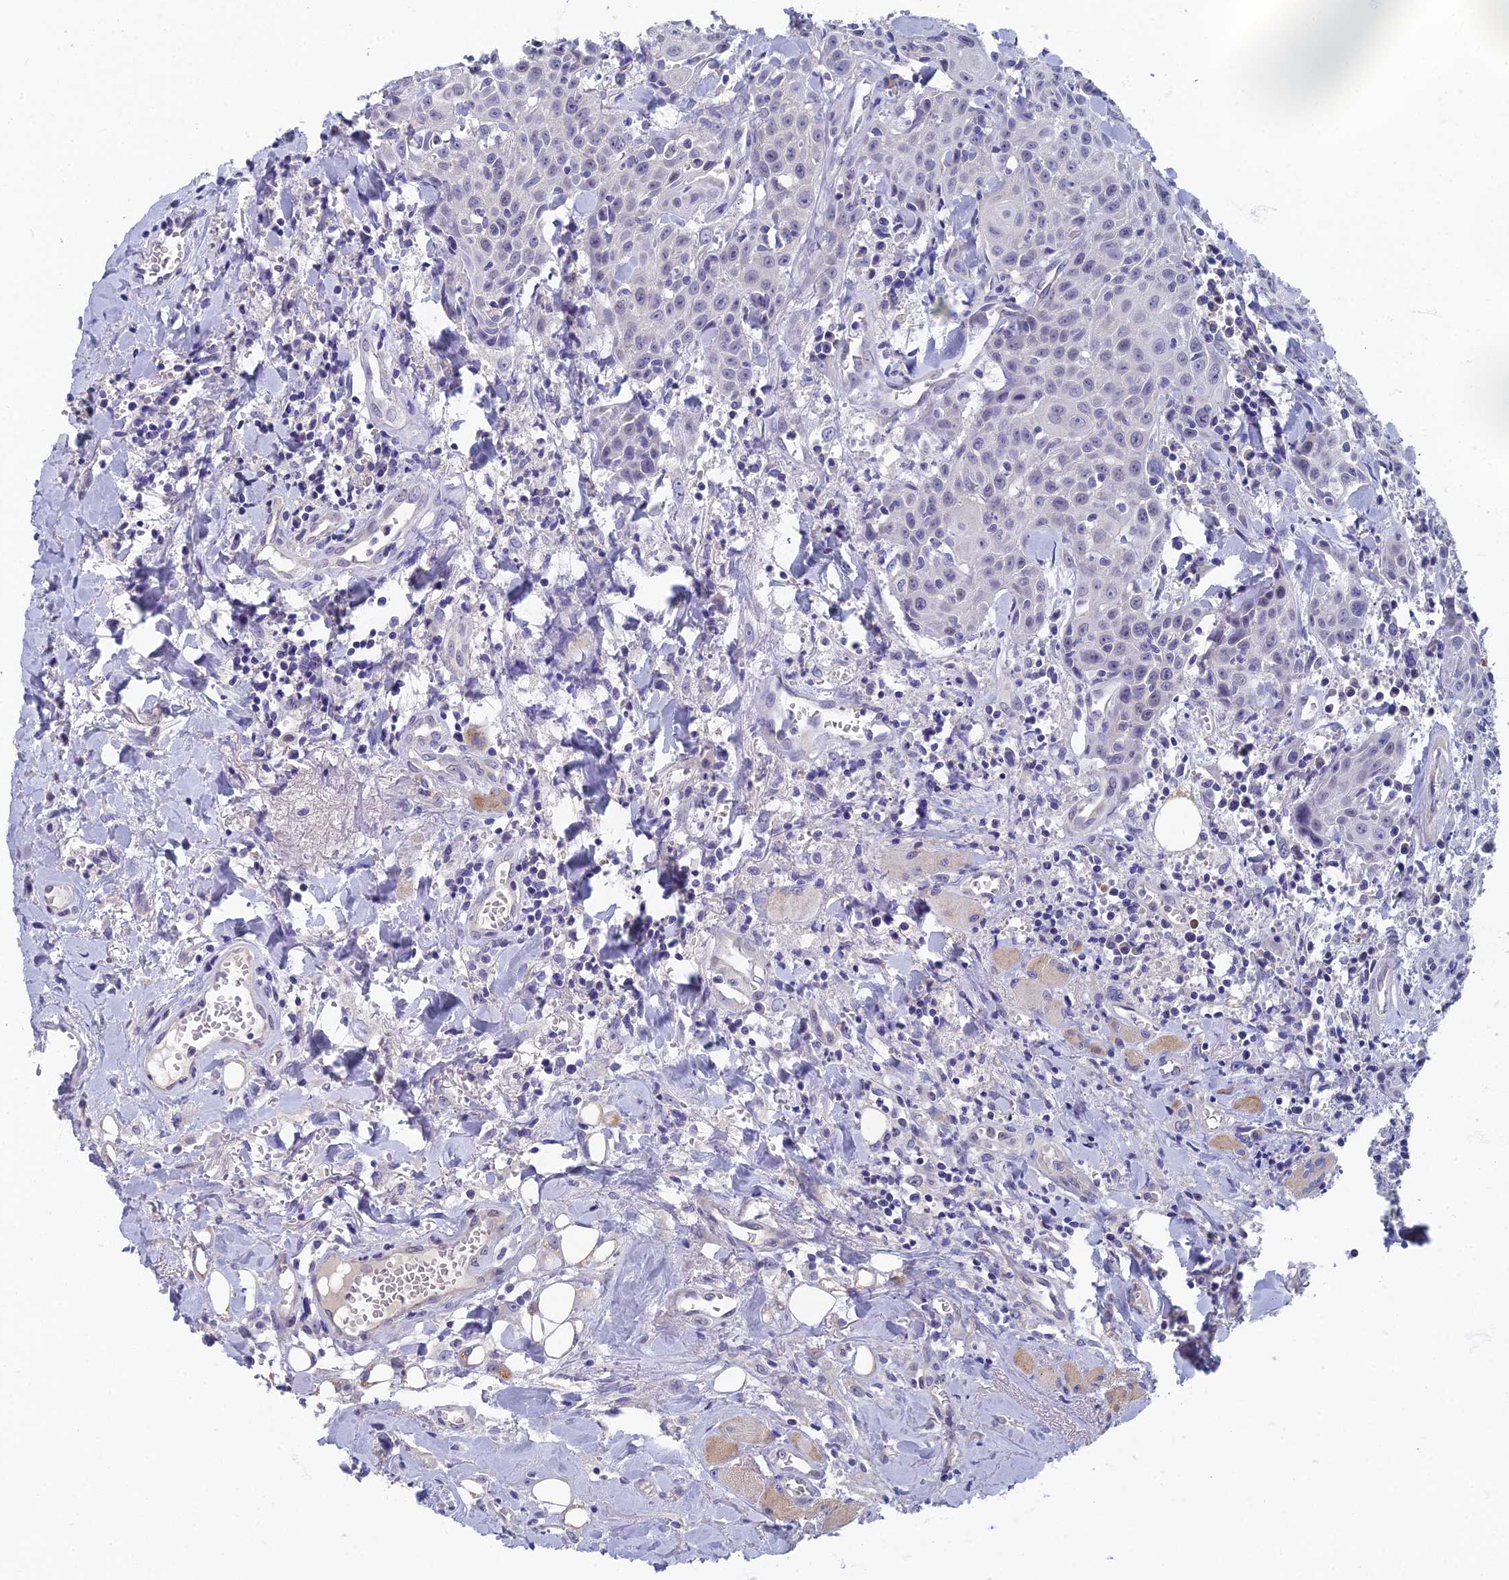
{"staining": {"intensity": "negative", "quantity": "none", "location": "none"}, "tissue": "head and neck cancer", "cell_type": "Tumor cells", "image_type": "cancer", "snomed": [{"axis": "morphology", "description": "Squamous cell carcinoma, NOS"}, {"axis": "topography", "description": "Oral tissue"}, {"axis": "topography", "description": "Head-Neck"}], "caption": "Immunohistochemistry image of human squamous cell carcinoma (head and neck) stained for a protein (brown), which displays no staining in tumor cells.", "gene": "SPIN4", "patient": {"sex": "female", "age": 82}}